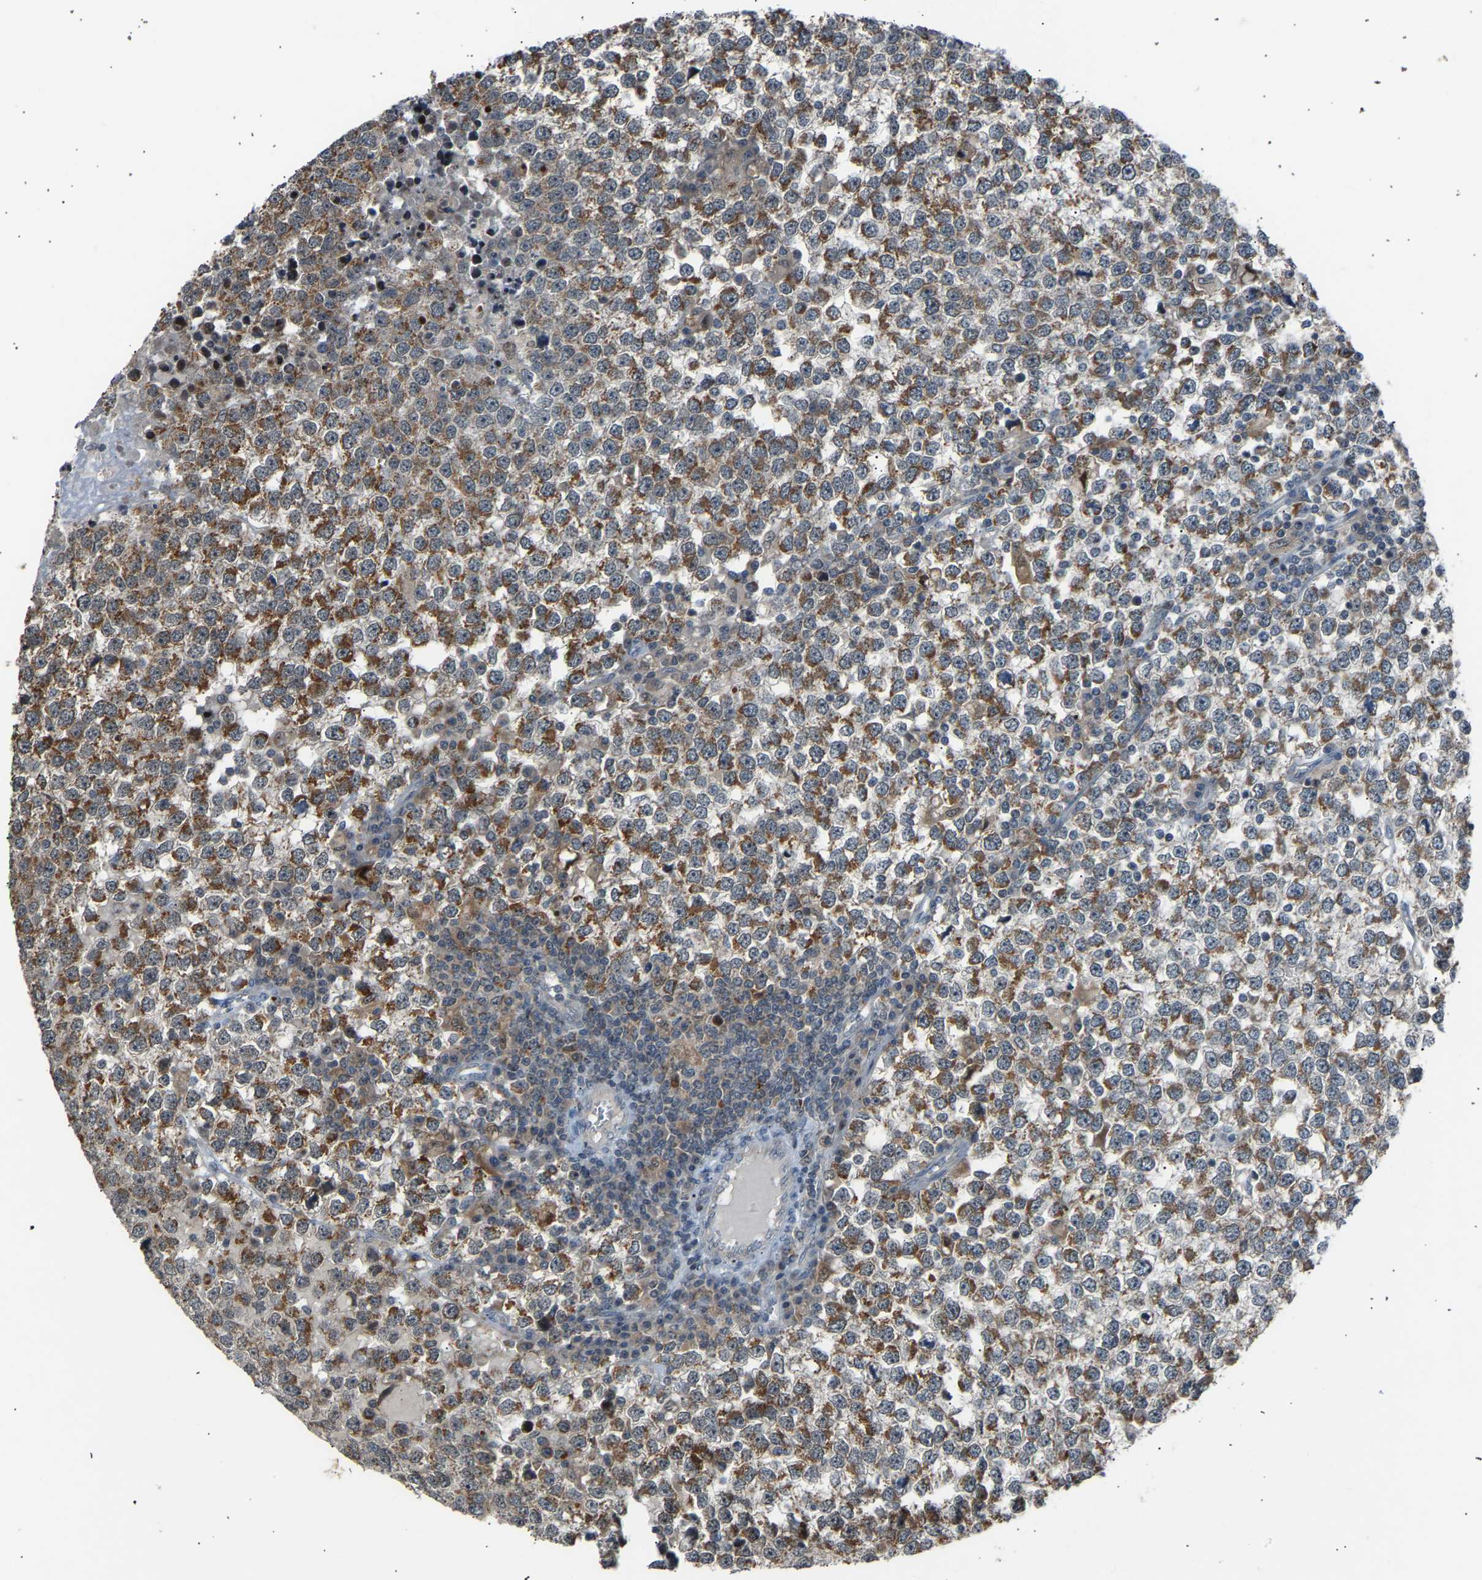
{"staining": {"intensity": "strong", "quantity": ">75%", "location": "cytoplasmic/membranous"}, "tissue": "testis cancer", "cell_type": "Tumor cells", "image_type": "cancer", "snomed": [{"axis": "morphology", "description": "Seminoma, NOS"}, {"axis": "topography", "description": "Testis"}], "caption": "Tumor cells demonstrate strong cytoplasmic/membranous expression in about >75% of cells in testis seminoma.", "gene": "SLIRP", "patient": {"sex": "male", "age": 65}}